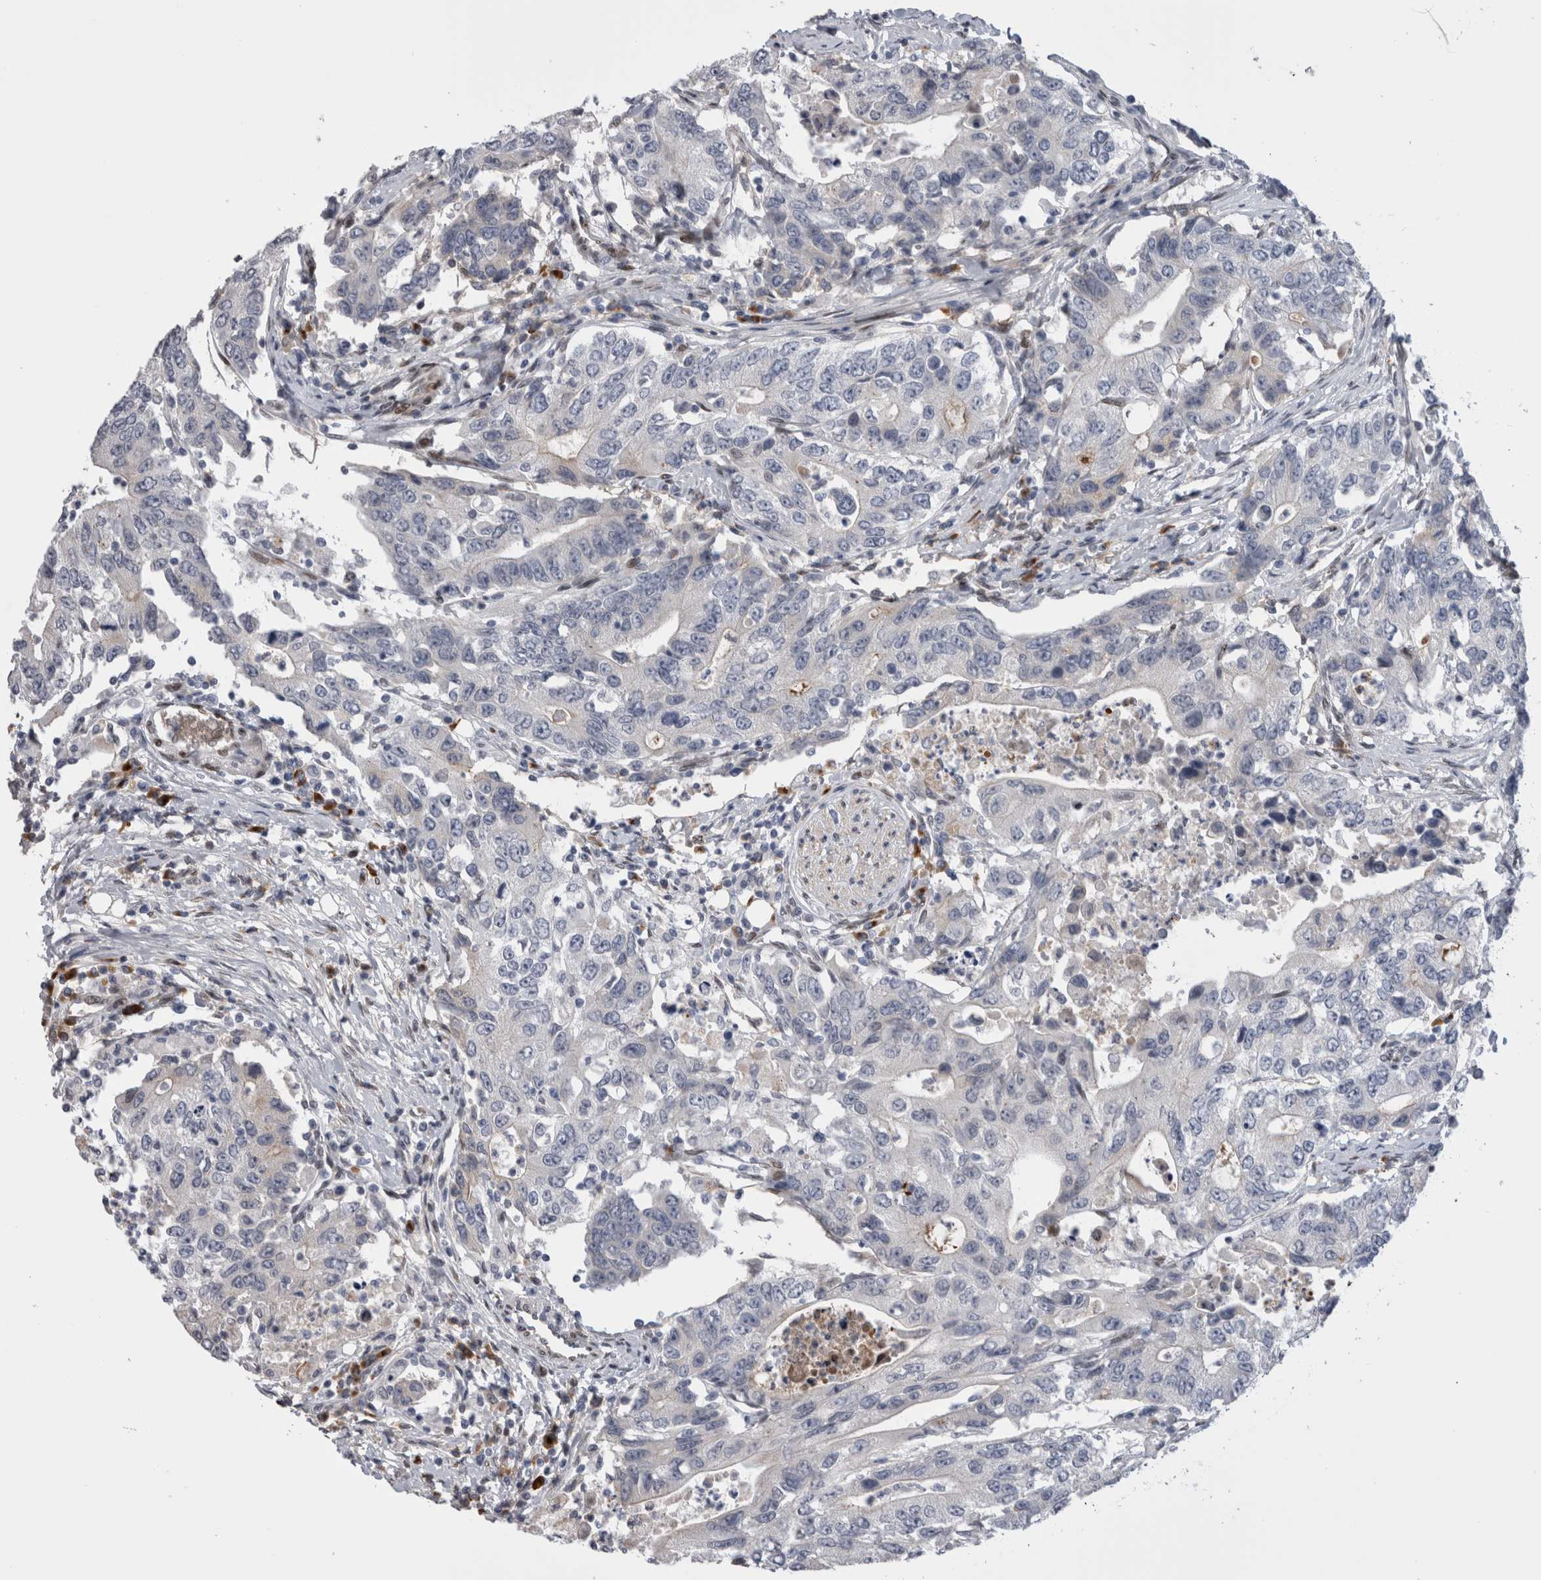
{"staining": {"intensity": "negative", "quantity": "none", "location": "none"}, "tissue": "colorectal cancer", "cell_type": "Tumor cells", "image_type": "cancer", "snomed": [{"axis": "morphology", "description": "Adenocarcinoma, NOS"}, {"axis": "topography", "description": "Colon"}], "caption": "Human adenocarcinoma (colorectal) stained for a protein using immunohistochemistry shows no expression in tumor cells.", "gene": "DMTN", "patient": {"sex": "female", "age": 77}}